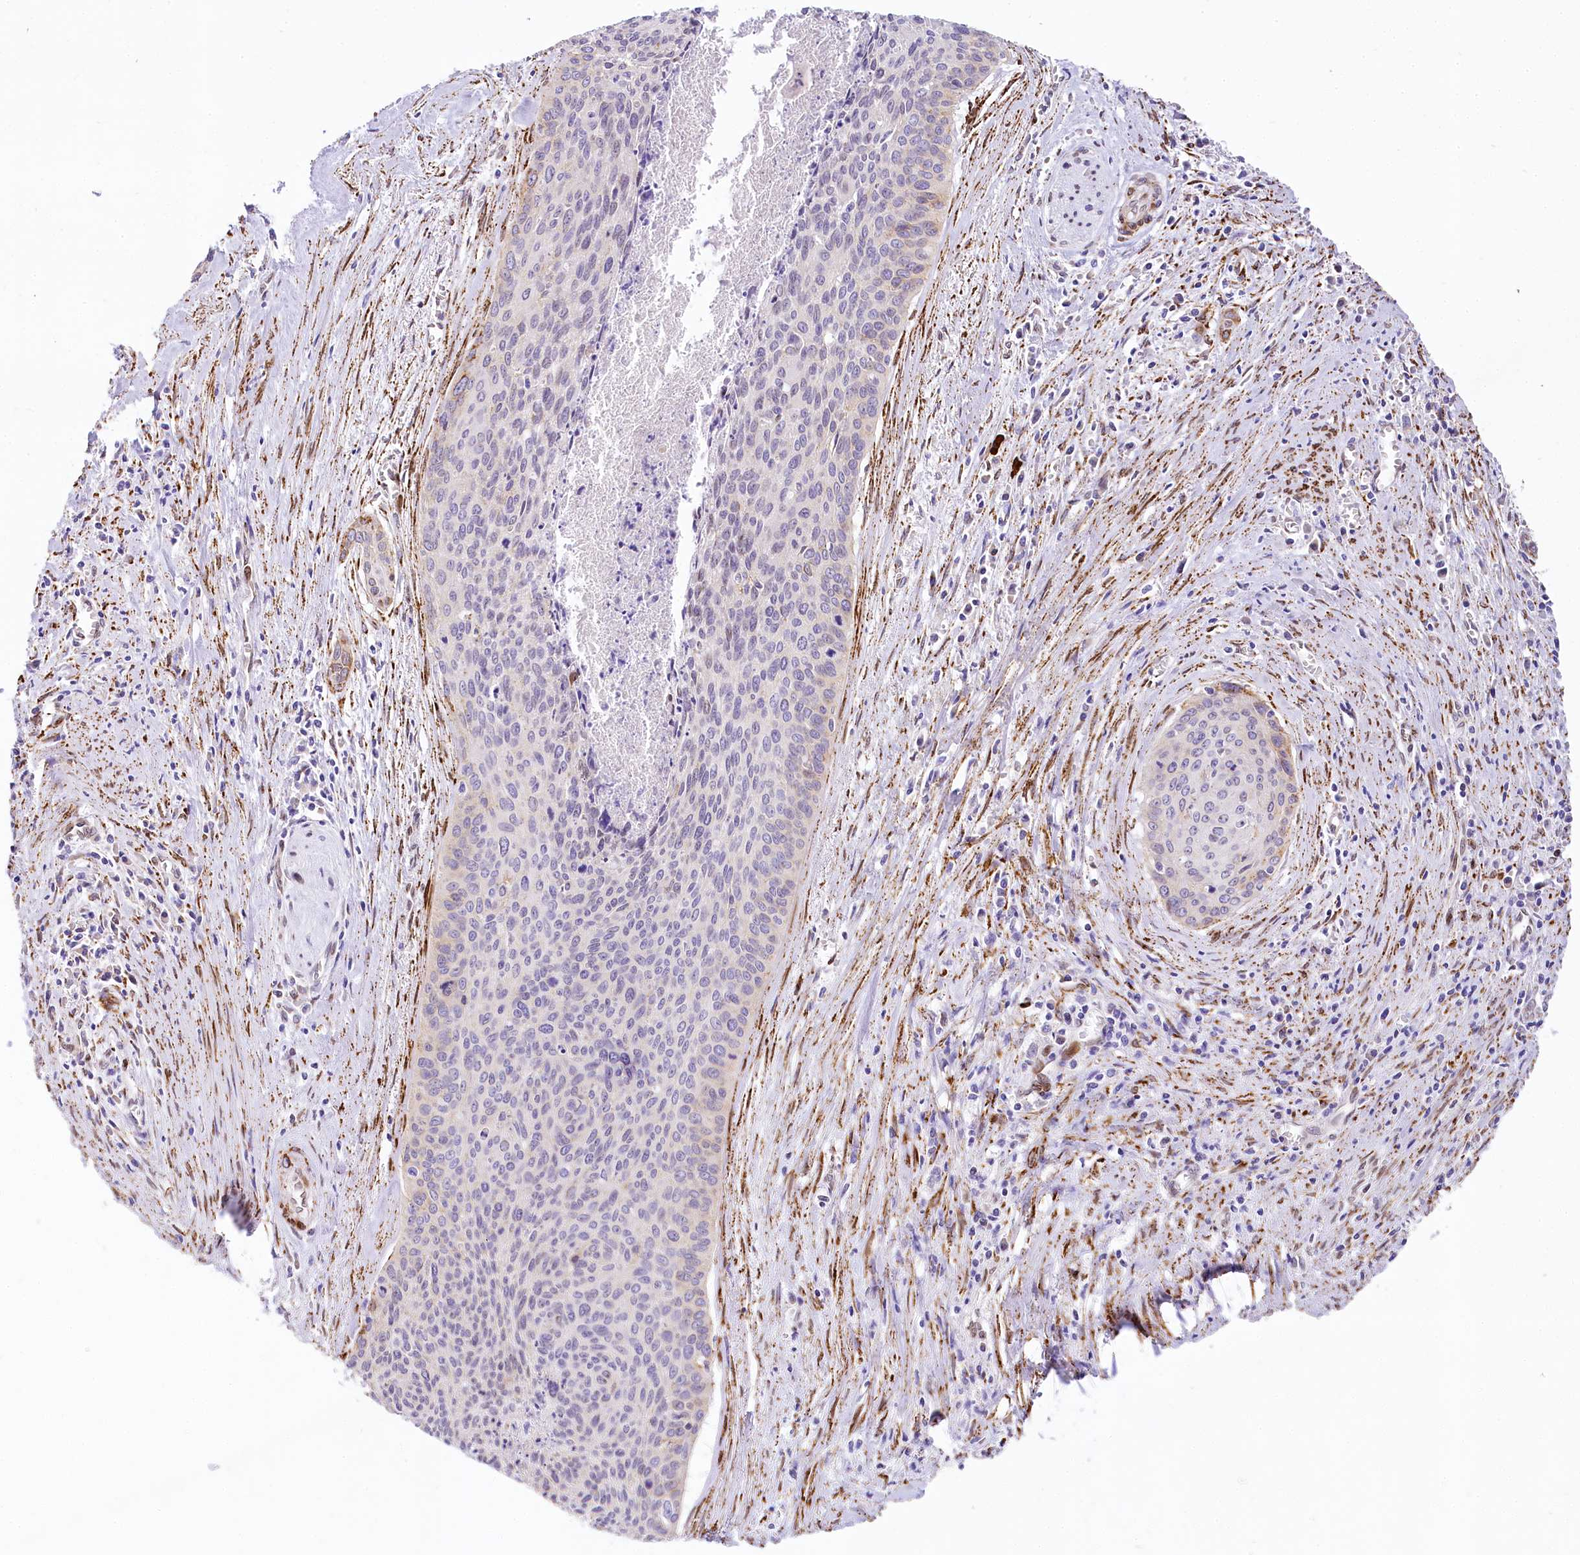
{"staining": {"intensity": "negative", "quantity": "none", "location": "none"}, "tissue": "cervical cancer", "cell_type": "Tumor cells", "image_type": "cancer", "snomed": [{"axis": "morphology", "description": "Squamous cell carcinoma, NOS"}, {"axis": "topography", "description": "Cervix"}], "caption": "The histopathology image demonstrates no staining of tumor cells in cervical cancer.", "gene": "PPIP5K2", "patient": {"sex": "female", "age": 55}}